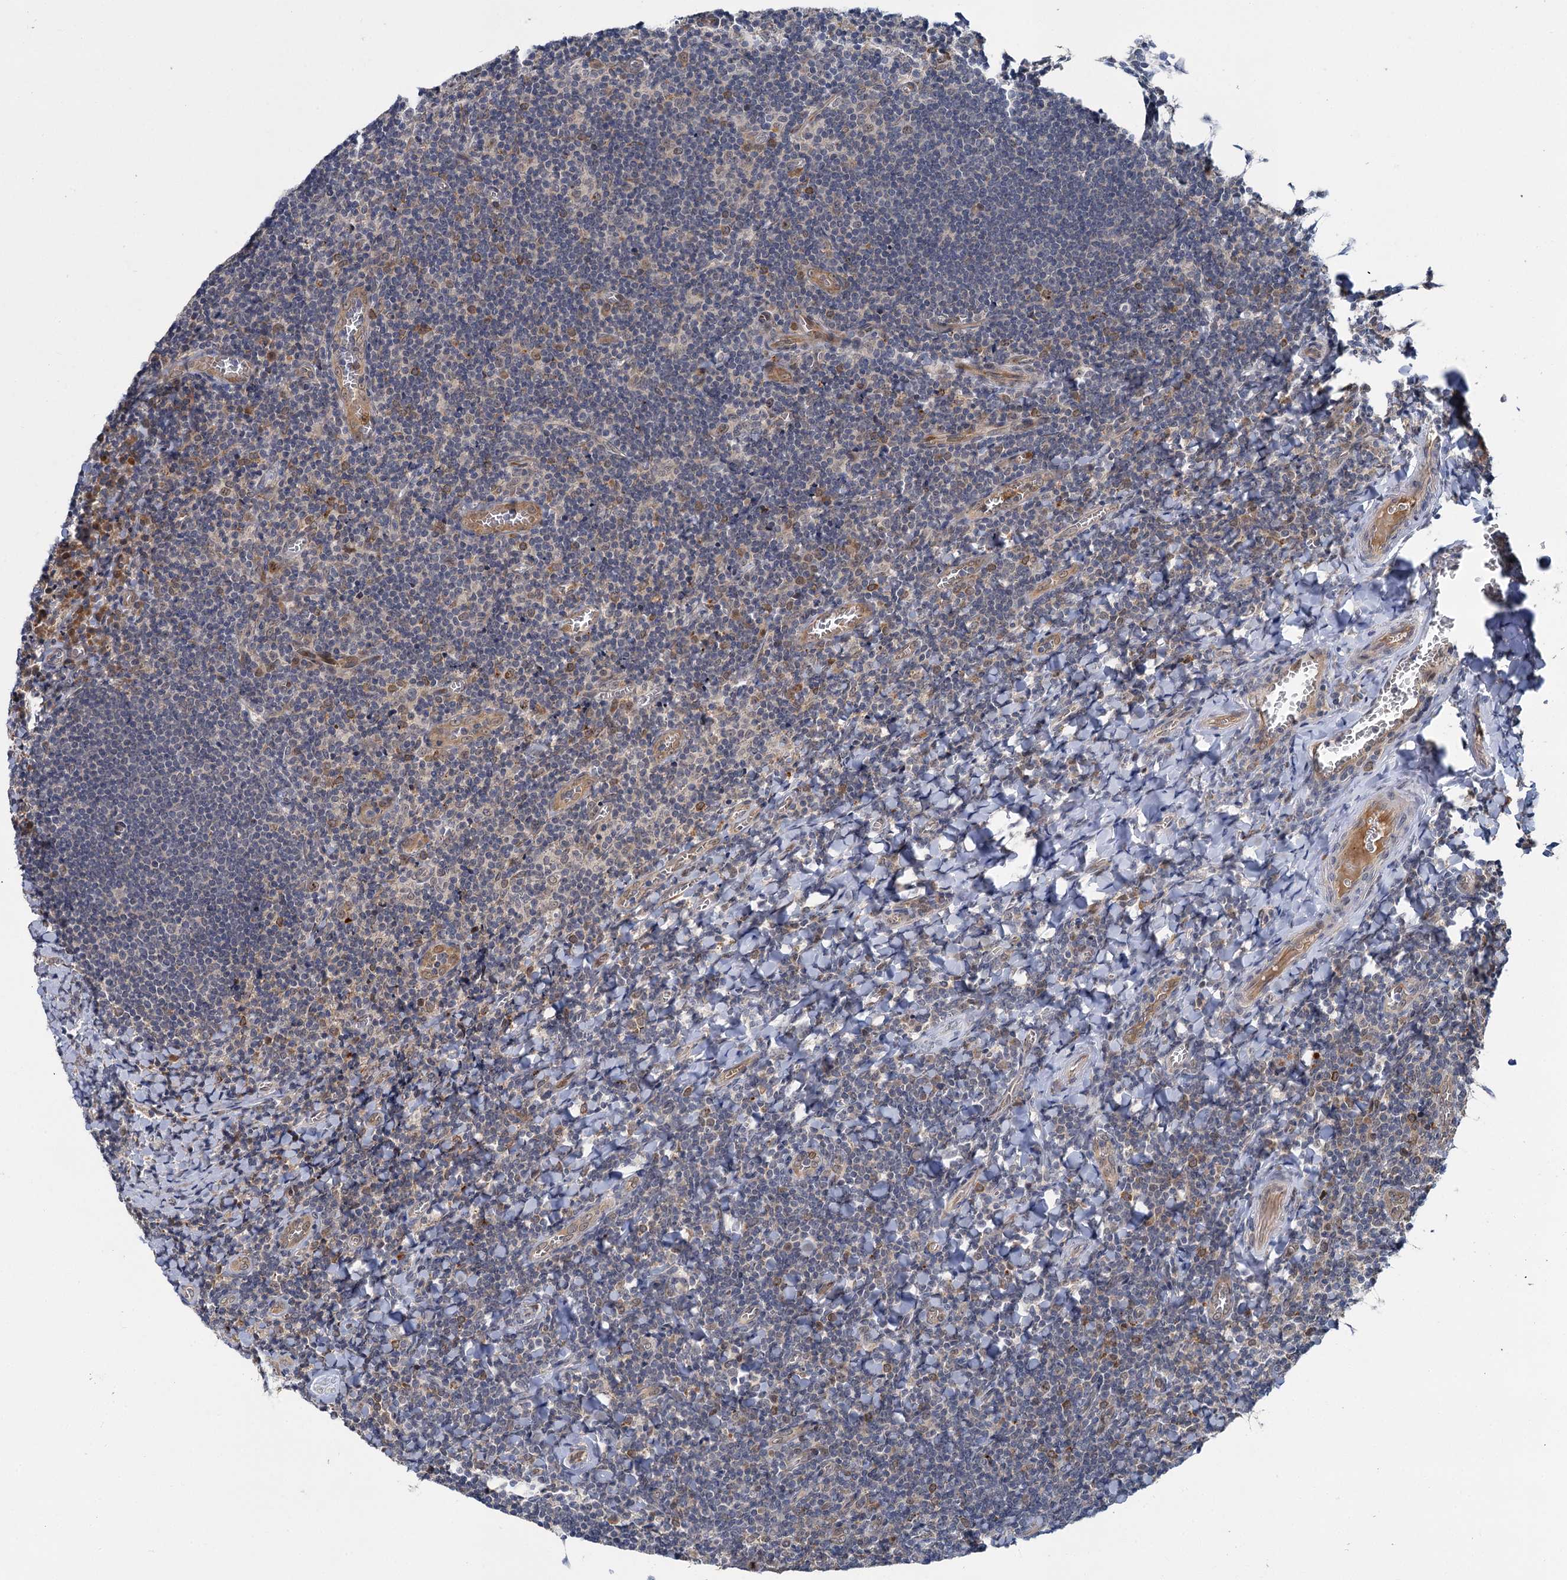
{"staining": {"intensity": "moderate", "quantity": "25%-75%", "location": "nuclear"}, "tissue": "tonsil", "cell_type": "Germinal center cells", "image_type": "normal", "snomed": [{"axis": "morphology", "description": "Normal tissue, NOS"}, {"axis": "topography", "description": "Tonsil"}], "caption": "IHC image of normal tonsil: human tonsil stained using IHC demonstrates medium levels of moderate protein expression localized specifically in the nuclear of germinal center cells, appearing as a nuclear brown color.", "gene": "APBA2", "patient": {"sex": "male", "age": 27}}